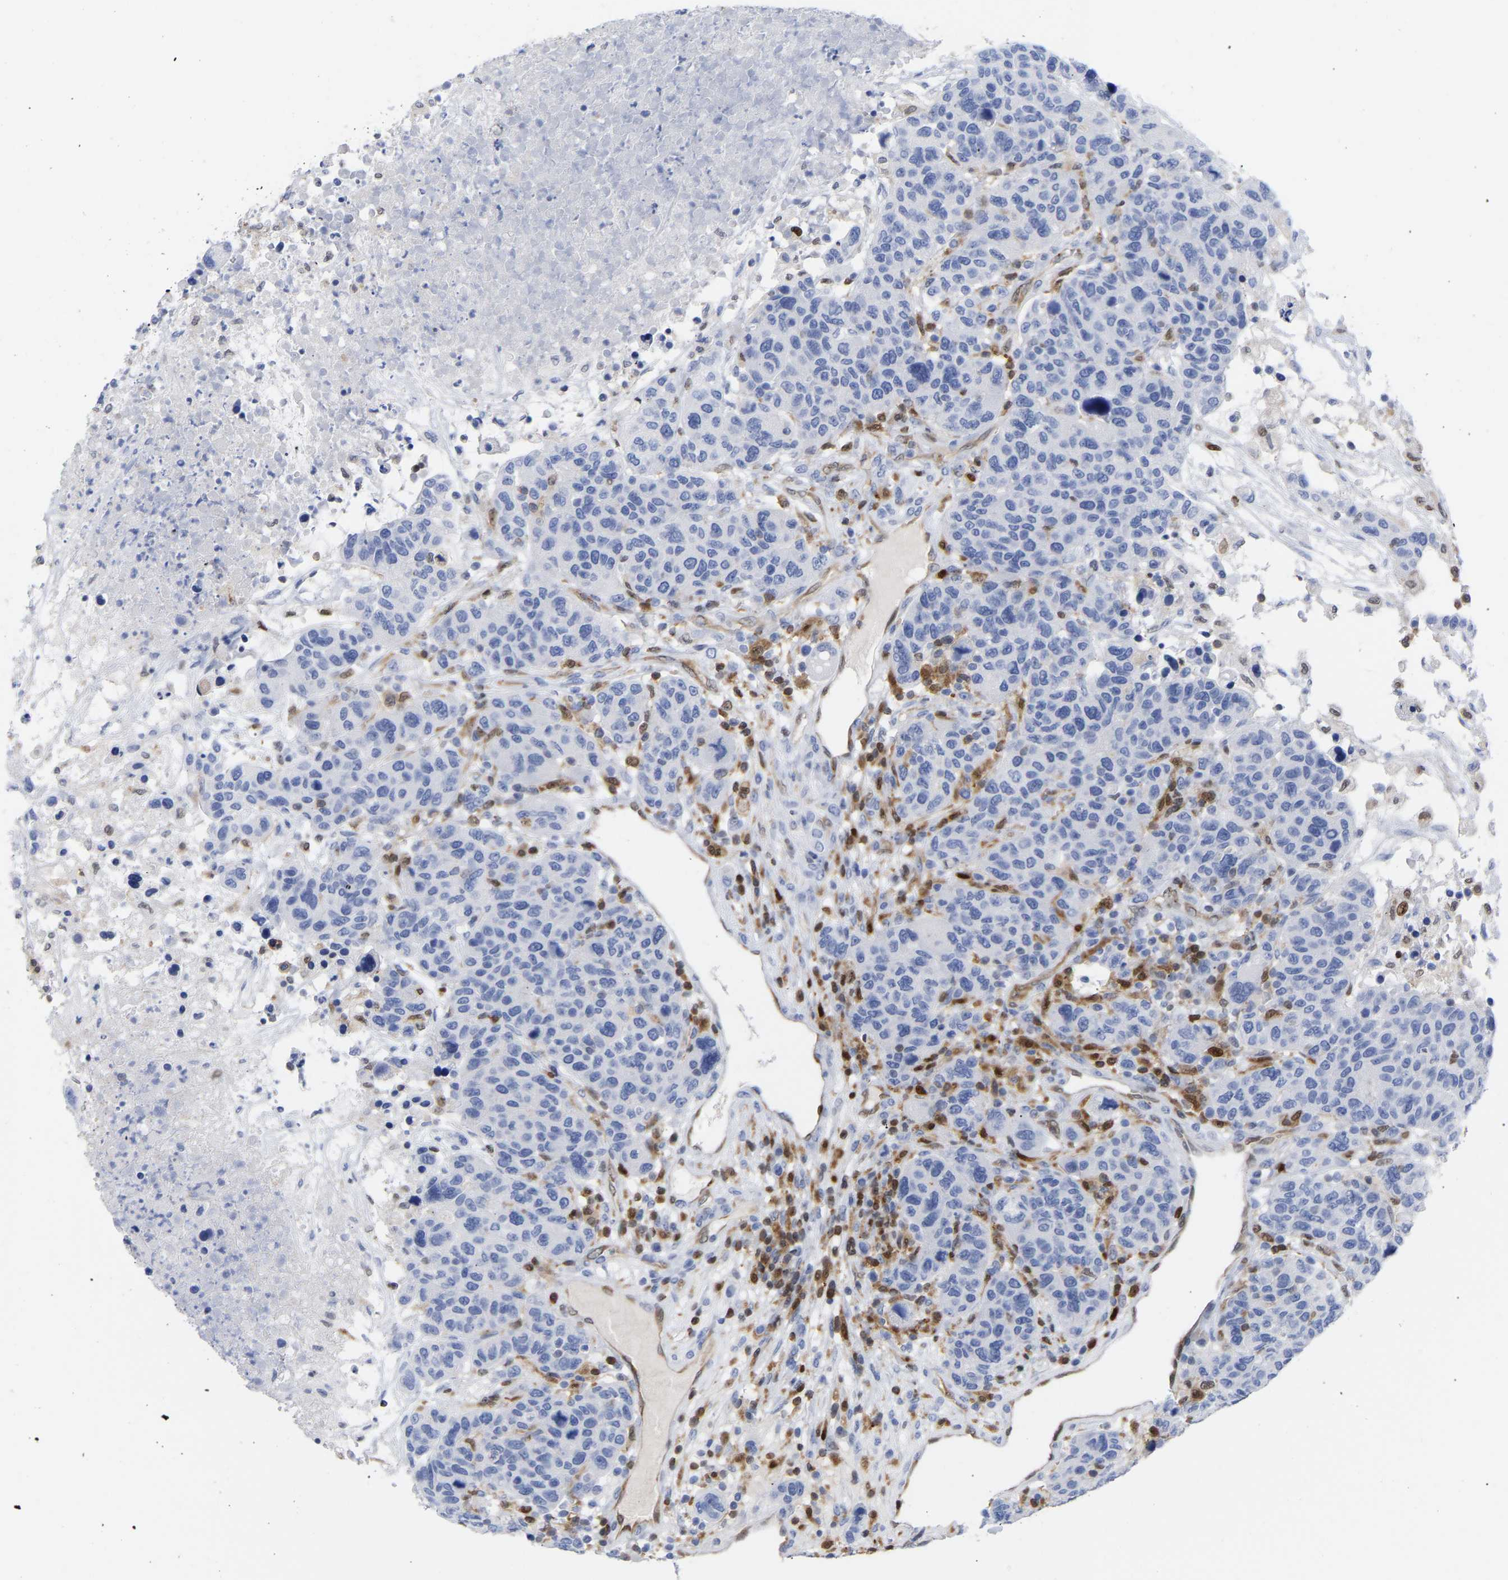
{"staining": {"intensity": "negative", "quantity": "none", "location": "none"}, "tissue": "breast cancer", "cell_type": "Tumor cells", "image_type": "cancer", "snomed": [{"axis": "morphology", "description": "Duct carcinoma"}, {"axis": "topography", "description": "Breast"}], "caption": "Immunohistochemistry of breast cancer shows no staining in tumor cells.", "gene": "GIMAP4", "patient": {"sex": "female", "age": 37}}